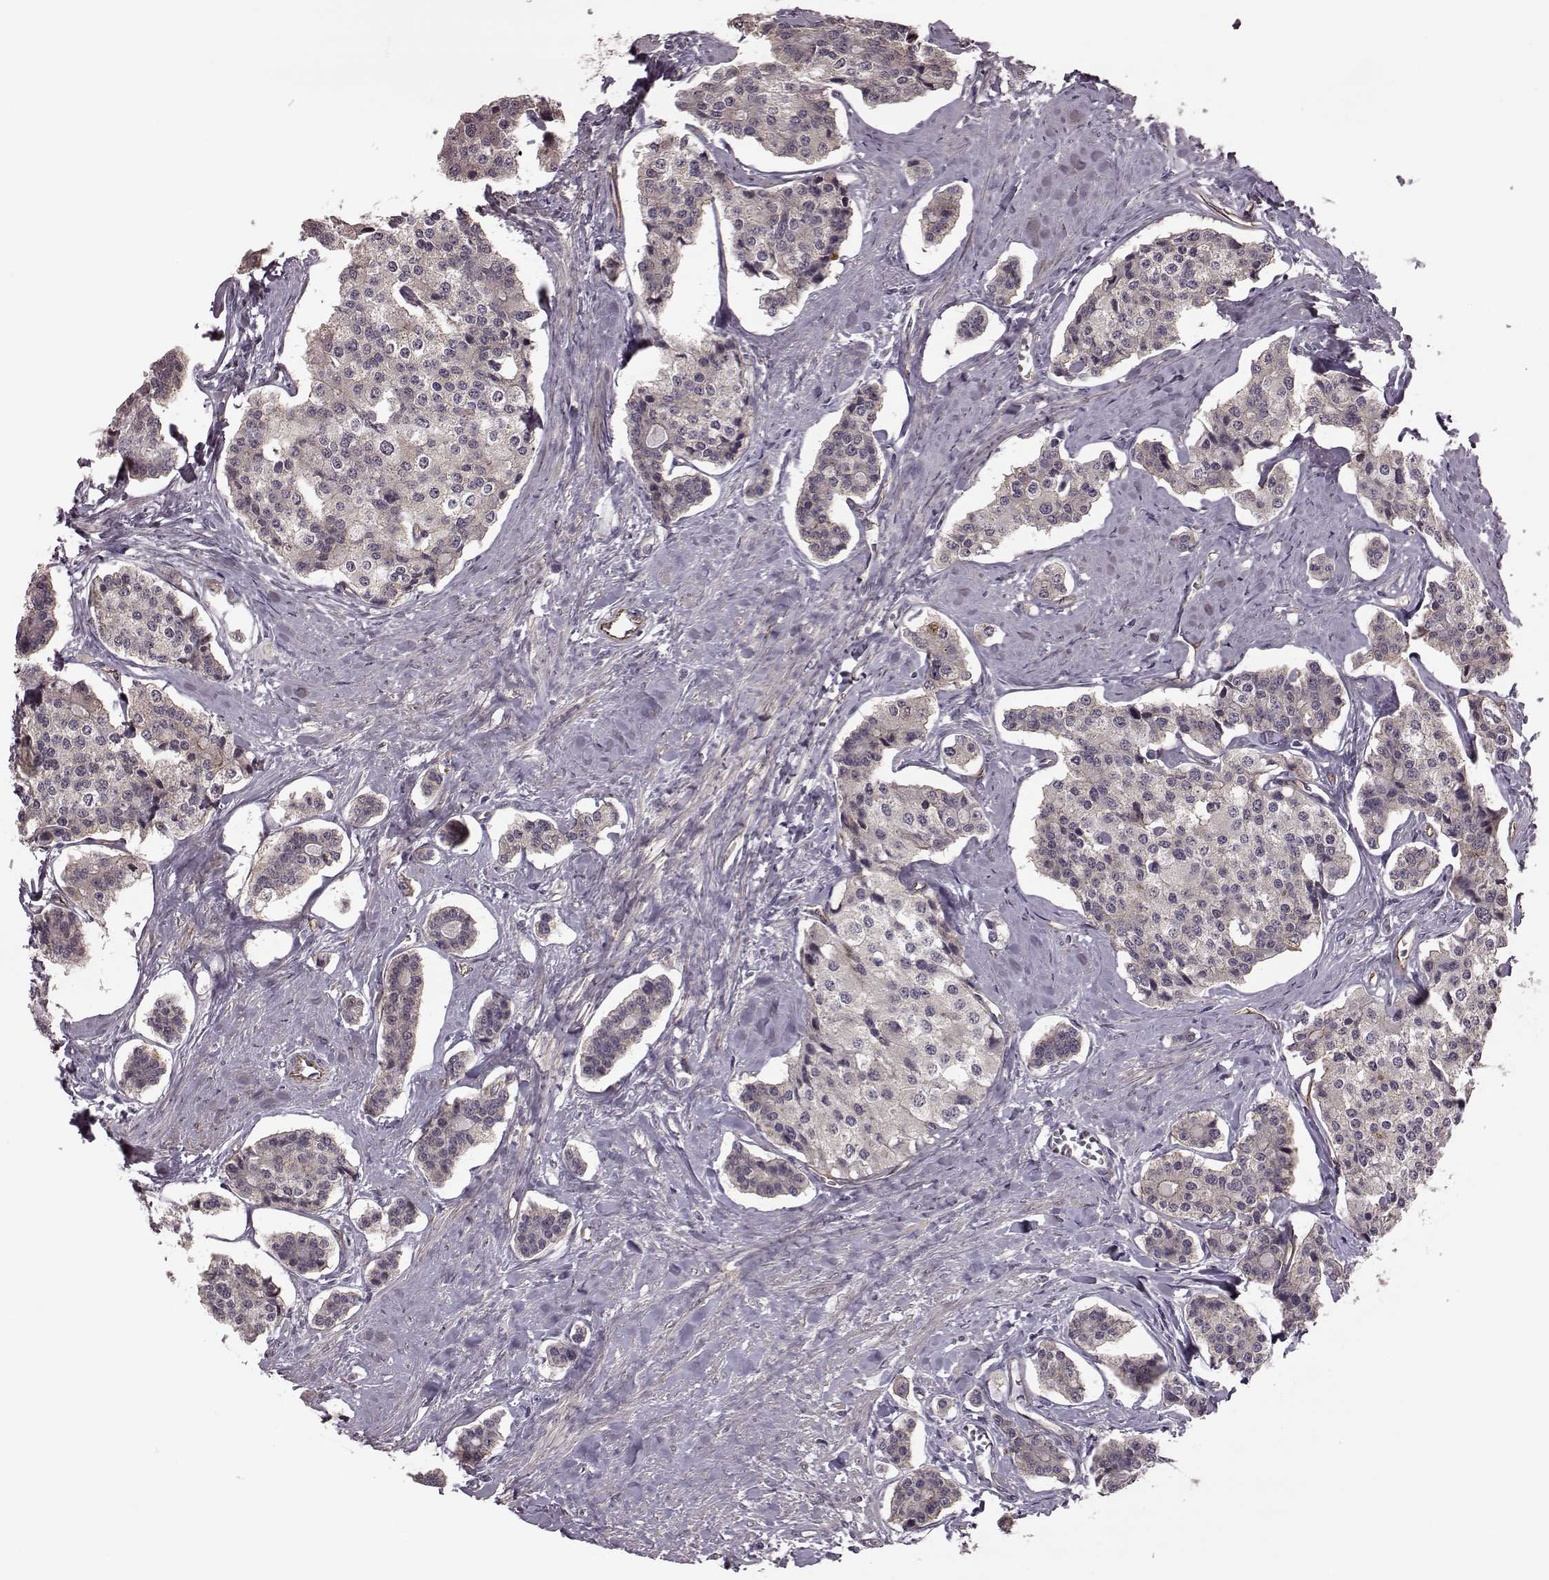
{"staining": {"intensity": "negative", "quantity": "none", "location": "none"}, "tissue": "carcinoid", "cell_type": "Tumor cells", "image_type": "cancer", "snomed": [{"axis": "morphology", "description": "Carcinoid, malignant, NOS"}, {"axis": "topography", "description": "Small intestine"}], "caption": "DAB (3,3'-diaminobenzidine) immunohistochemical staining of human carcinoid shows no significant staining in tumor cells.", "gene": "SYNPO", "patient": {"sex": "female", "age": 65}}